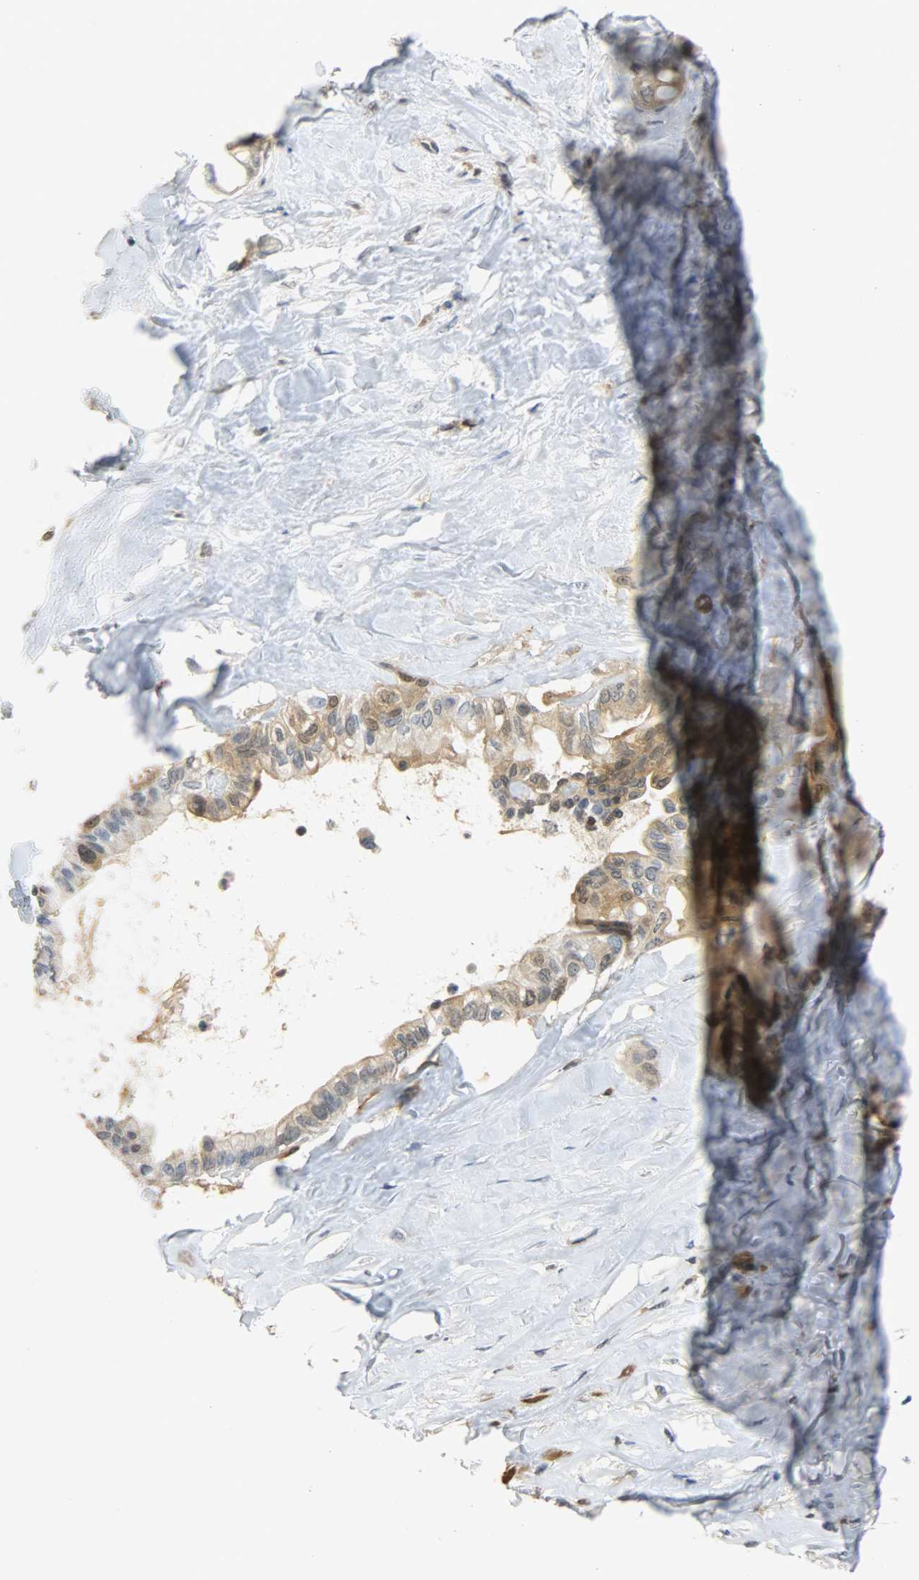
{"staining": {"intensity": "moderate", "quantity": ">75%", "location": "cytoplasmic/membranous,nuclear"}, "tissue": "liver cancer", "cell_type": "Tumor cells", "image_type": "cancer", "snomed": [{"axis": "morphology", "description": "Cholangiocarcinoma"}, {"axis": "topography", "description": "Liver"}], "caption": "Liver cholangiocarcinoma stained with DAB (3,3'-diaminobenzidine) immunohistochemistry (IHC) reveals medium levels of moderate cytoplasmic/membranous and nuclear expression in about >75% of tumor cells.", "gene": "EIF4EBP1", "patient": {"sex": "female", "age": 67}}